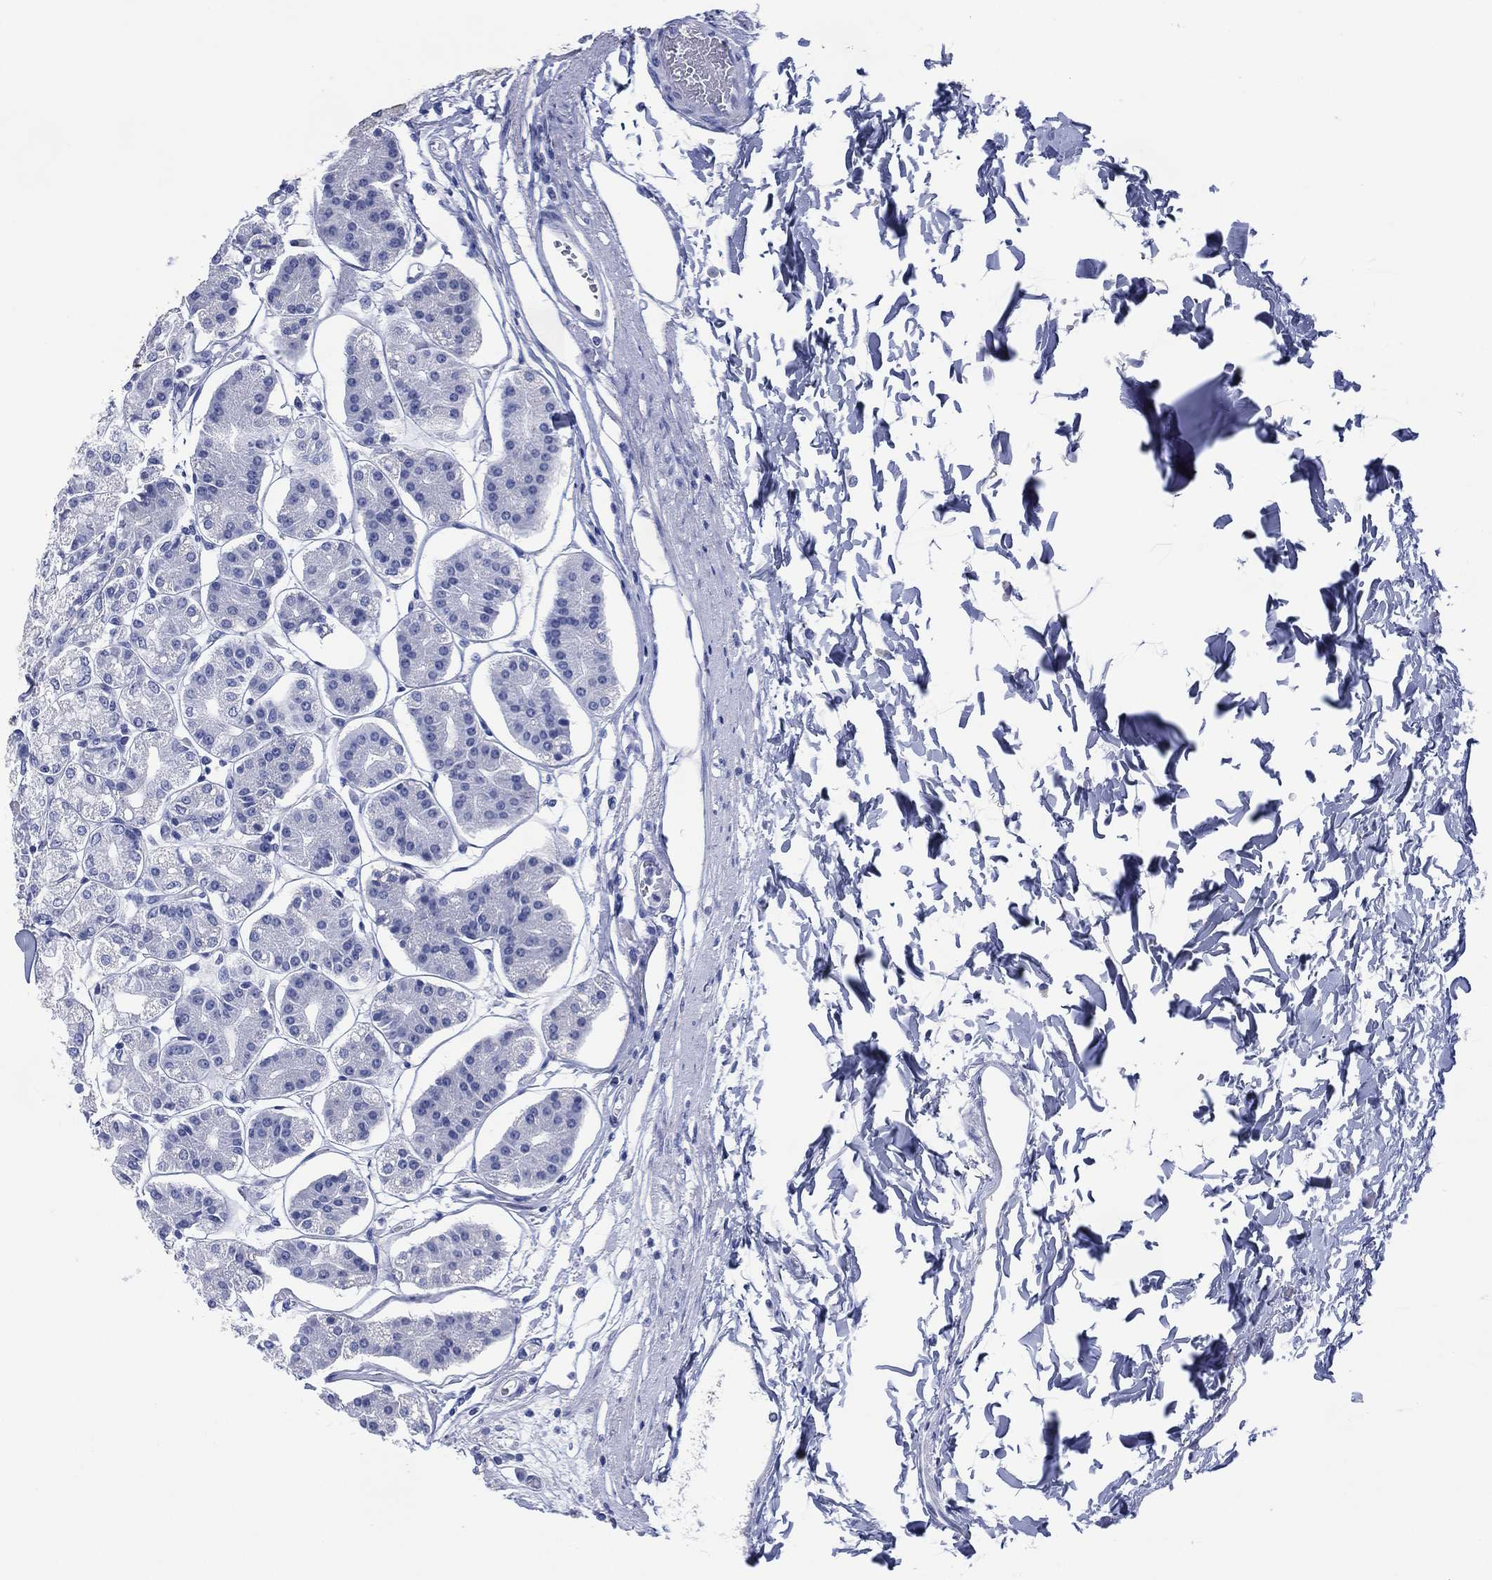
{"staining": {"intensity": "negative", "quantity": "none", "location": "none"}, "tissue": "stomach", "cell_type": "Glandular cells", "image_type": "normal", "snomed": [{"axis": "morphology", "description": "Normal tissue, NOS"}, {"axis": "topography", "description": "Skeletal muscle"}, {"axis": "topography", "description": "Stomach"}], "caption": "IHC histopathology image of normal stomach: human stomach stained with DAB demonstrates no significant protein positivity in glandular cells.", "gene": "SIGLECL1", "patient": {"sex": "female", "age": 57}}